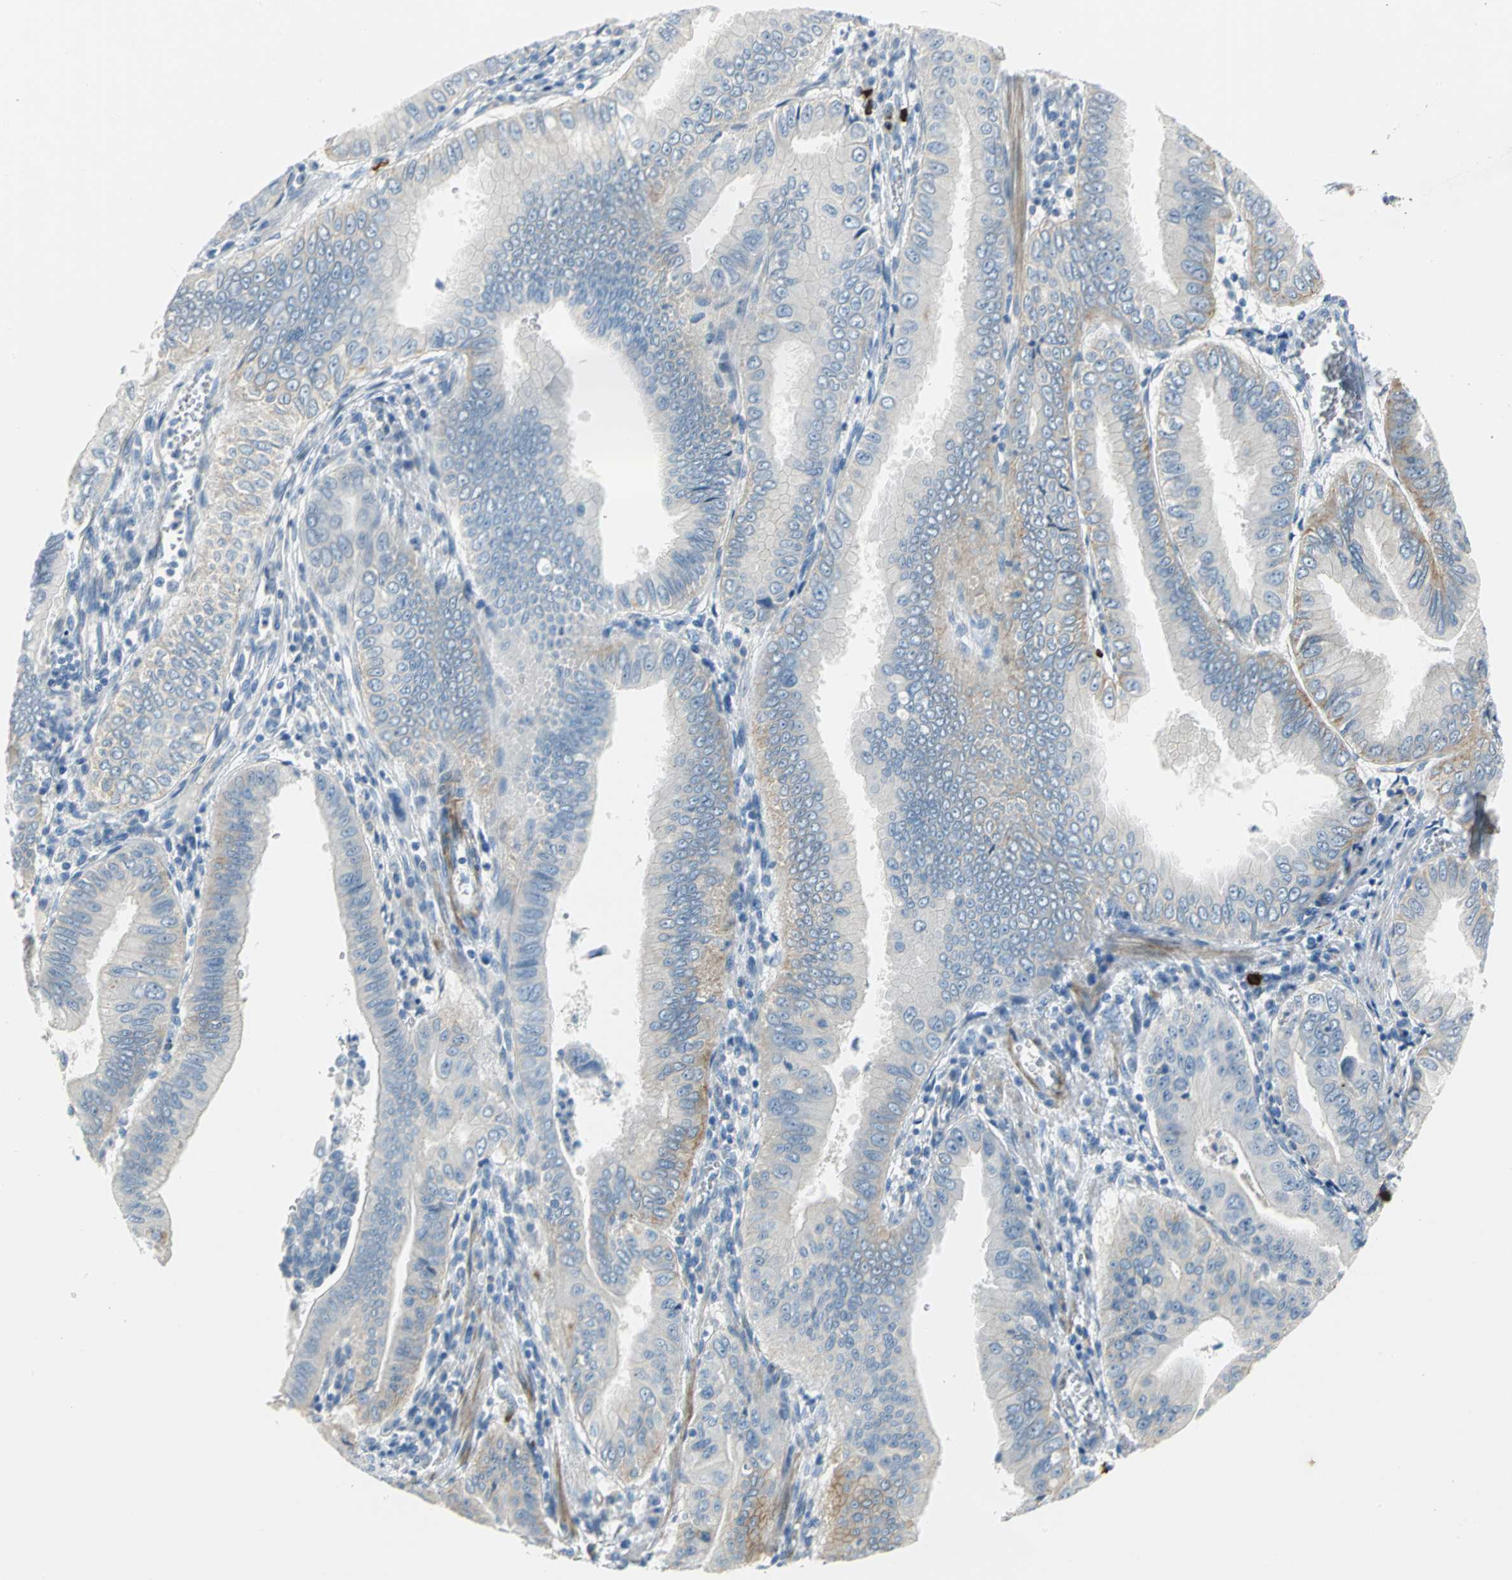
{"staining": {"intensity": "moderate", "quantity": "<25%", "location": "cytoplasmic/membranous"}, "tissue": "pancreatic cancer", "cell_type": "Tumor cells", "image_type": "cancer", "snomed": [{"axis": "morphology", "description": "Normal tissue, NOS"}, {"axis": "topography", "description": "Lymph node"}], "caption": "Immunohistochemistry (IHC) (DAB) staining of human pancreatic cancer shows moderate cytoplasmic/membranous protein staining in approximately <25% of tumor cells. The protein is shown in brown color, while the nuclei are stained blue.", "gene": "ALOX15", "patient": {"sex": "male", "age": 50}}